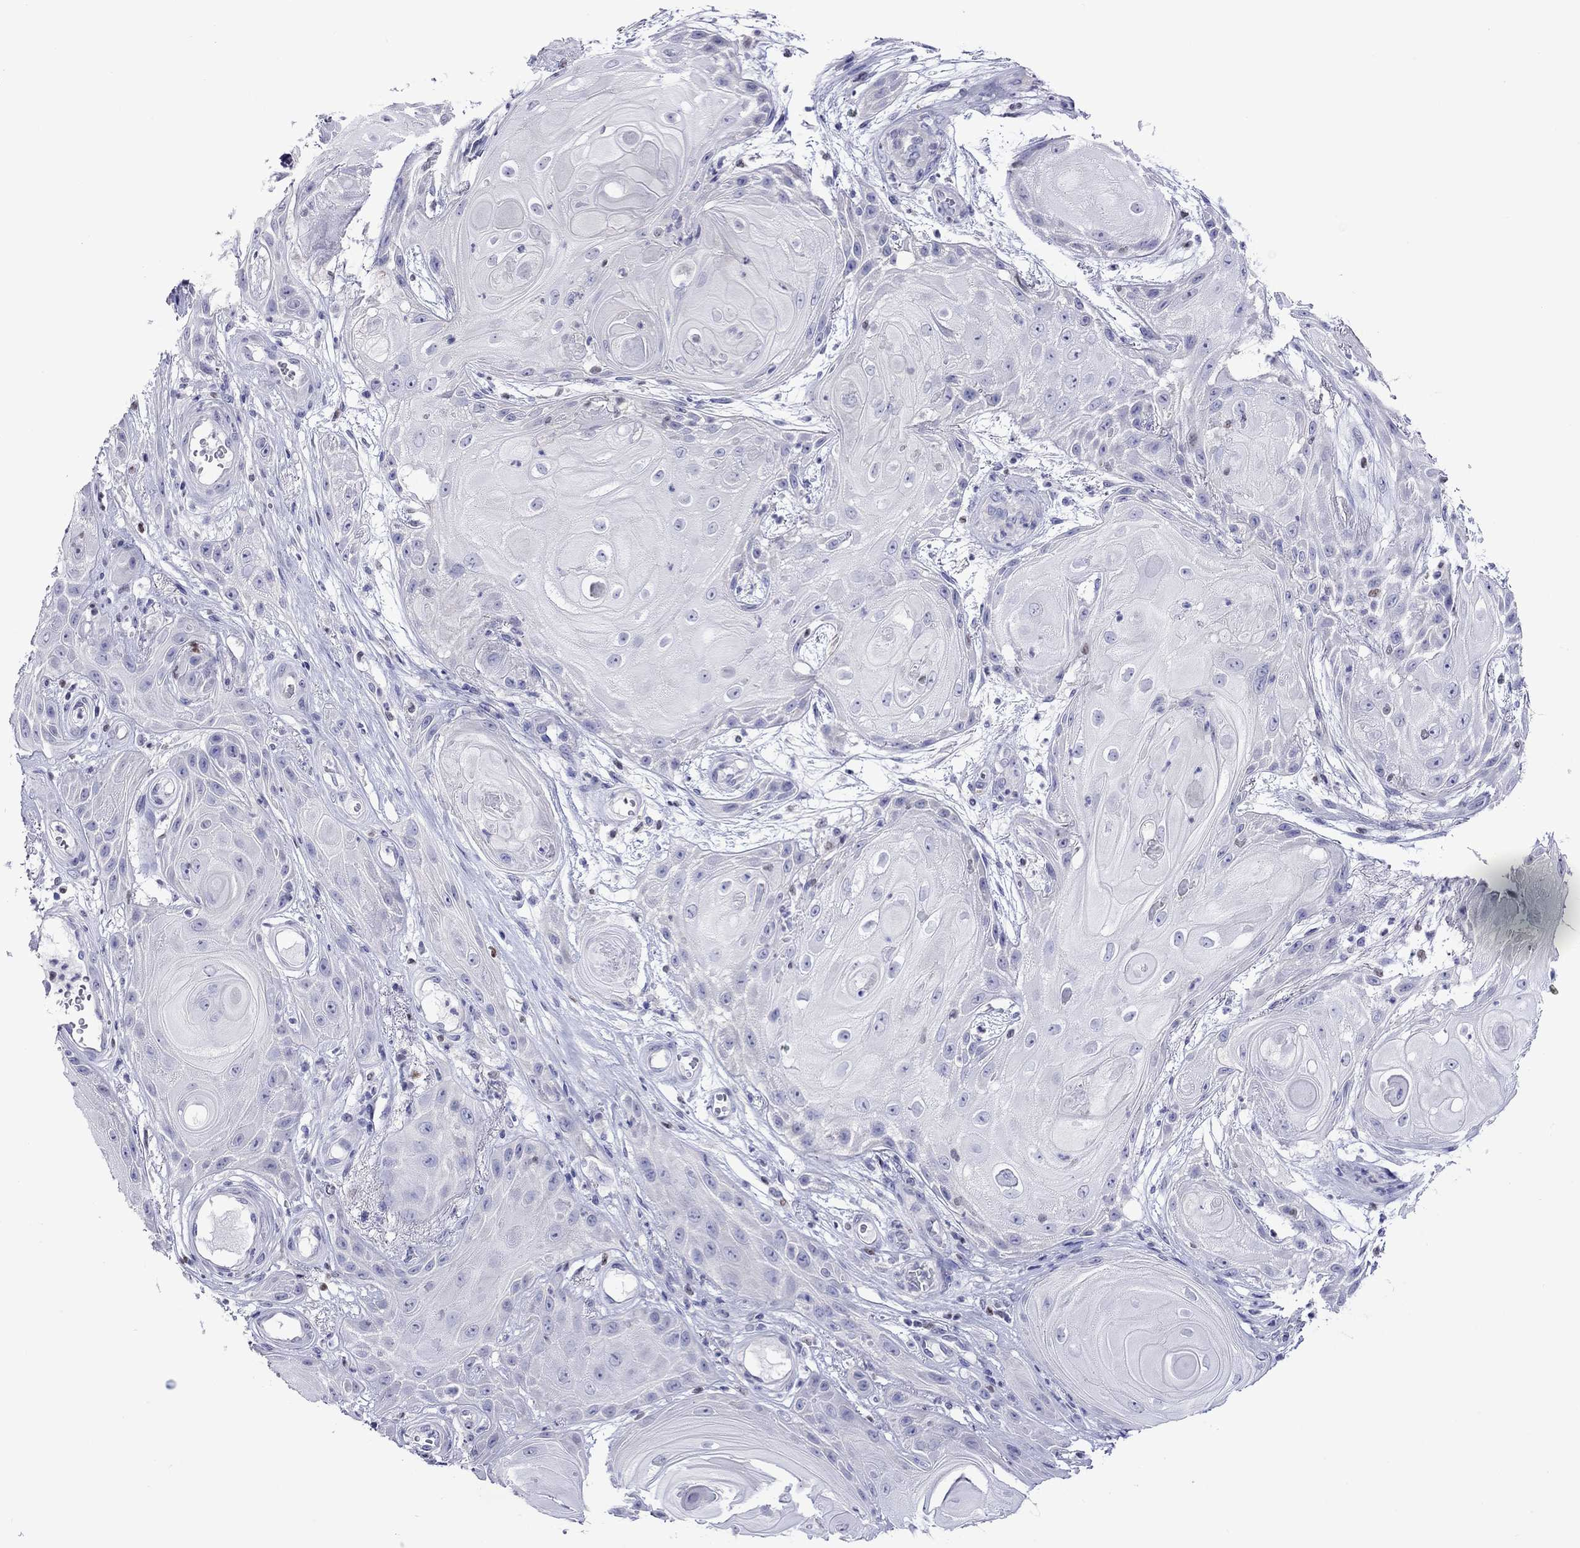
{"staining": {"intensity": "negative", "quantity": "none", "location": "none"}, "tissue": "skin cancer", "cell_type": "Tumor cells", "image_type": "cancer", "snomed": [{"axis": "morphology", "description": "Squamous cell carcinoma, NOS"}, {"axis": "topography", "description": "Skin"}], "caption": "Tumor cells are negative for brown protein staining in skin cancer. Nuclei are stained in blue.", "gene": "MPZ", "patient": {"sex": "male", "age": 62}}